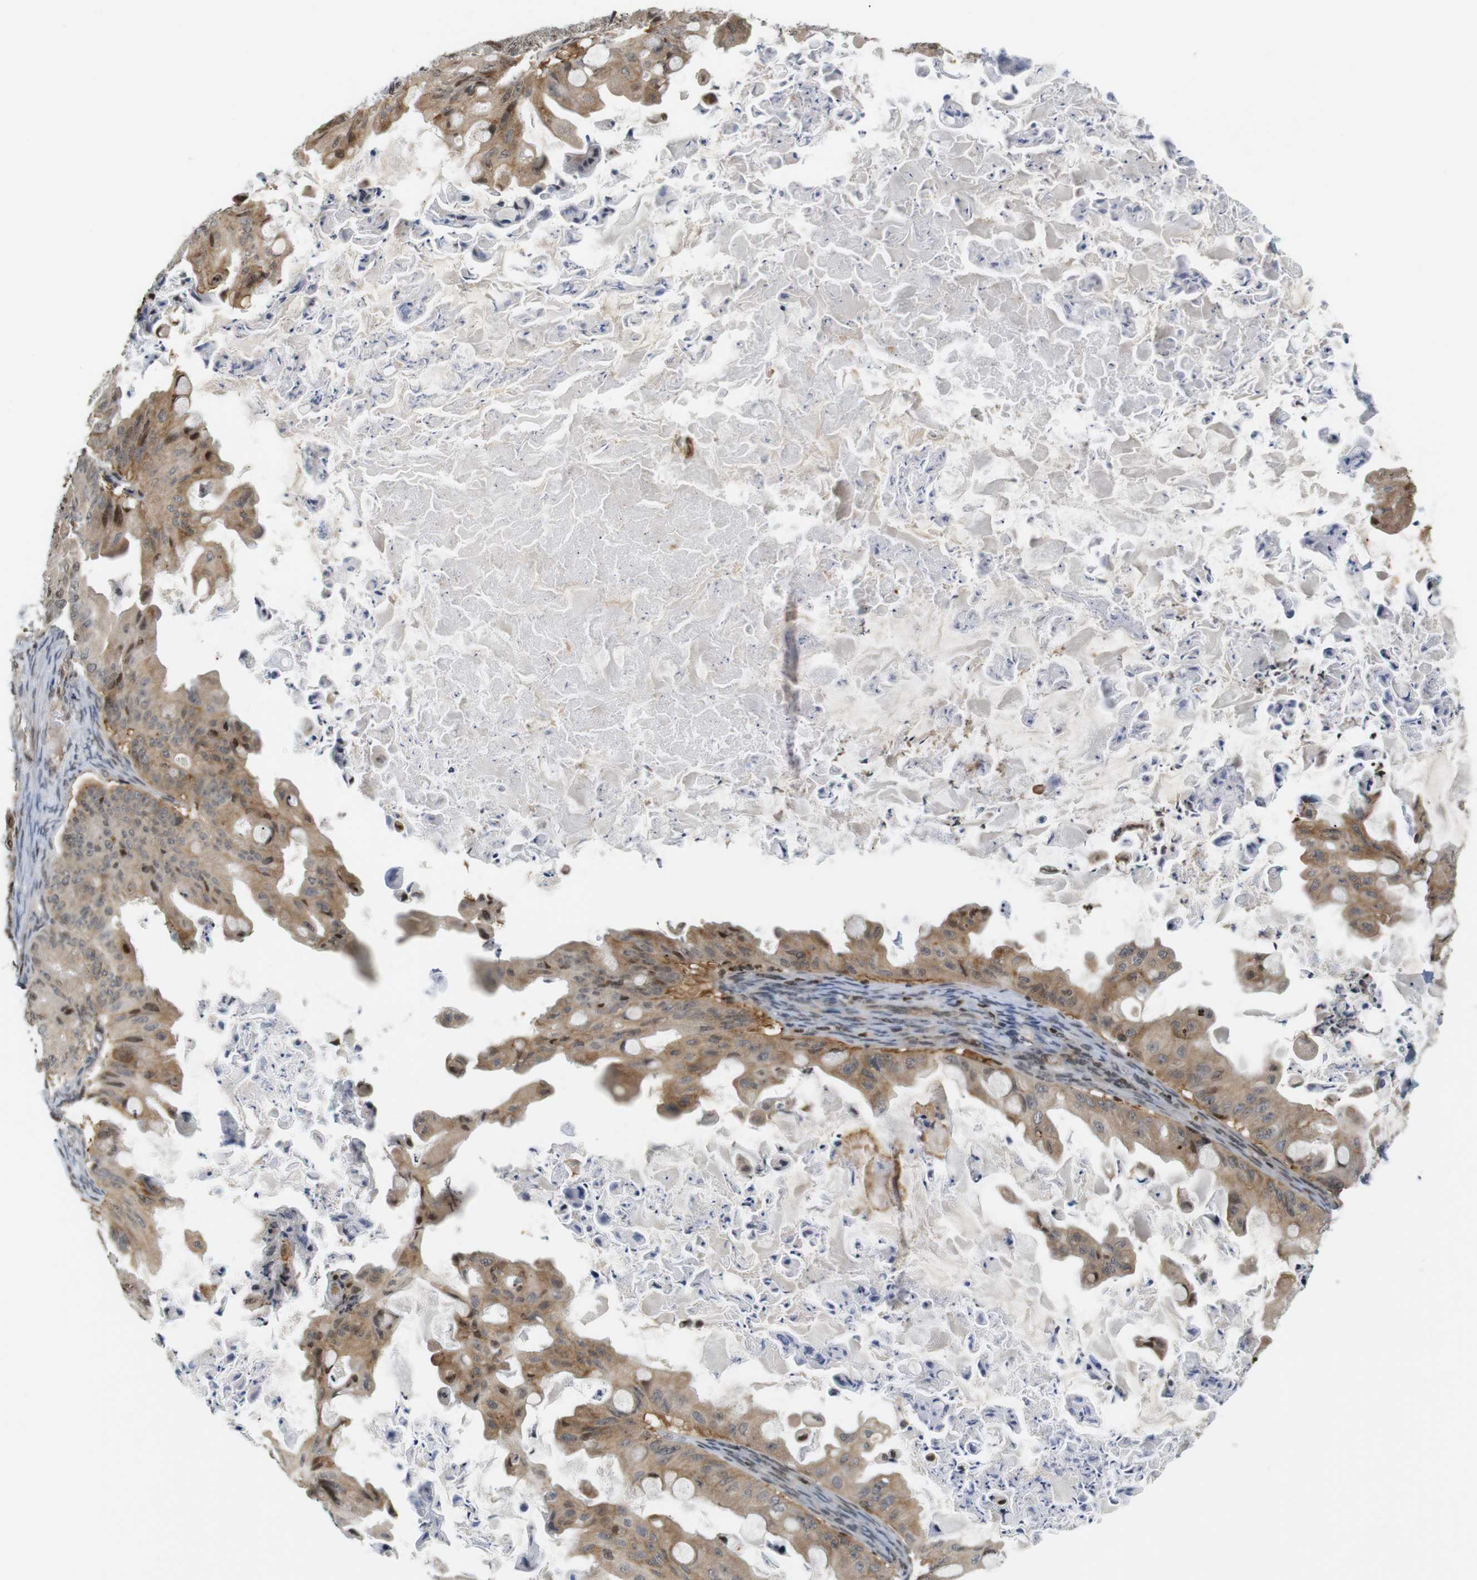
{"staining": {"intensity": "moderate", "quantity": ">75%", "location": "cytoplasmic/membranous"}, "tissue": "ovarian cancer", "cell_type": "Tumor cells", "image_type": "cancer", "snomed": [{"axis": "morphology", "description": "Cystadenocarcinoma, mucinous, NOS"}, {"axis": "topography", "description": "Ovary"}], "caption": "Brown immunohistochemical staining in ovarian cancer shows moderate cytoplasmic/membranous staining in approximately >75% of tumor cells. (DAB (3,3'-diaminobenzidine) = brown stain, brightfield microscopy at high magnification).", "gene": "MBD1", "patient": {"sex": "female", "age": 37}}